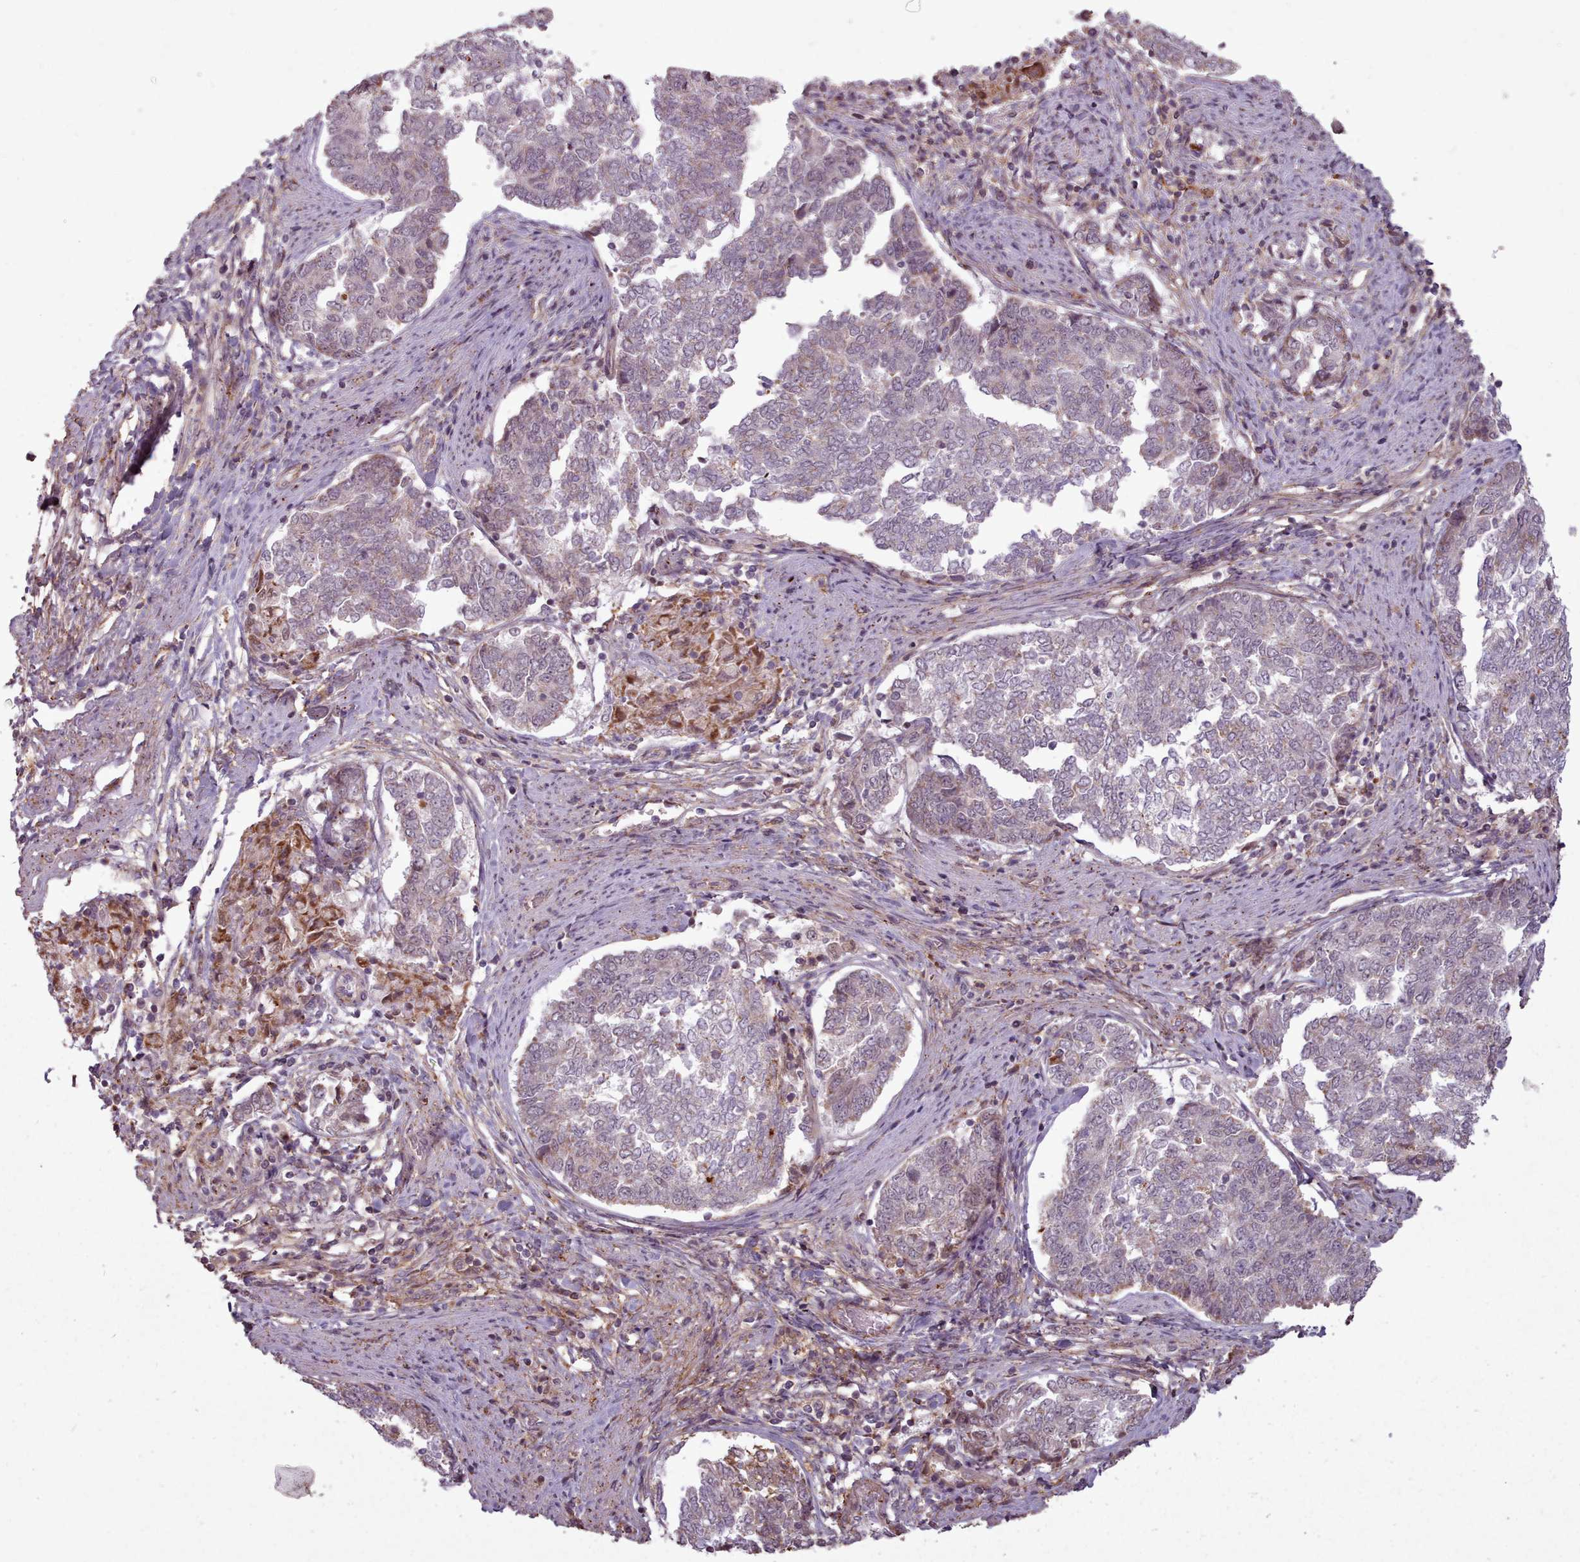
{"staining": {"intensity": "negative", "quantity": "none", "location": "none"}, "tissue": "endometrial cancer", "cell_type": "Tumor cells", "image_type": "cancer", "snomed": [{"axis": "morphology", "description": "Adenocarcinoma, NOS"}, {"axis": "topography", "description": "Endometrium"}], "caption": "Tumor cells show no significant positivity in endometrial cancer.", "gene": "ZMYM4", "patient": {"sex": "female", "age": 80}}